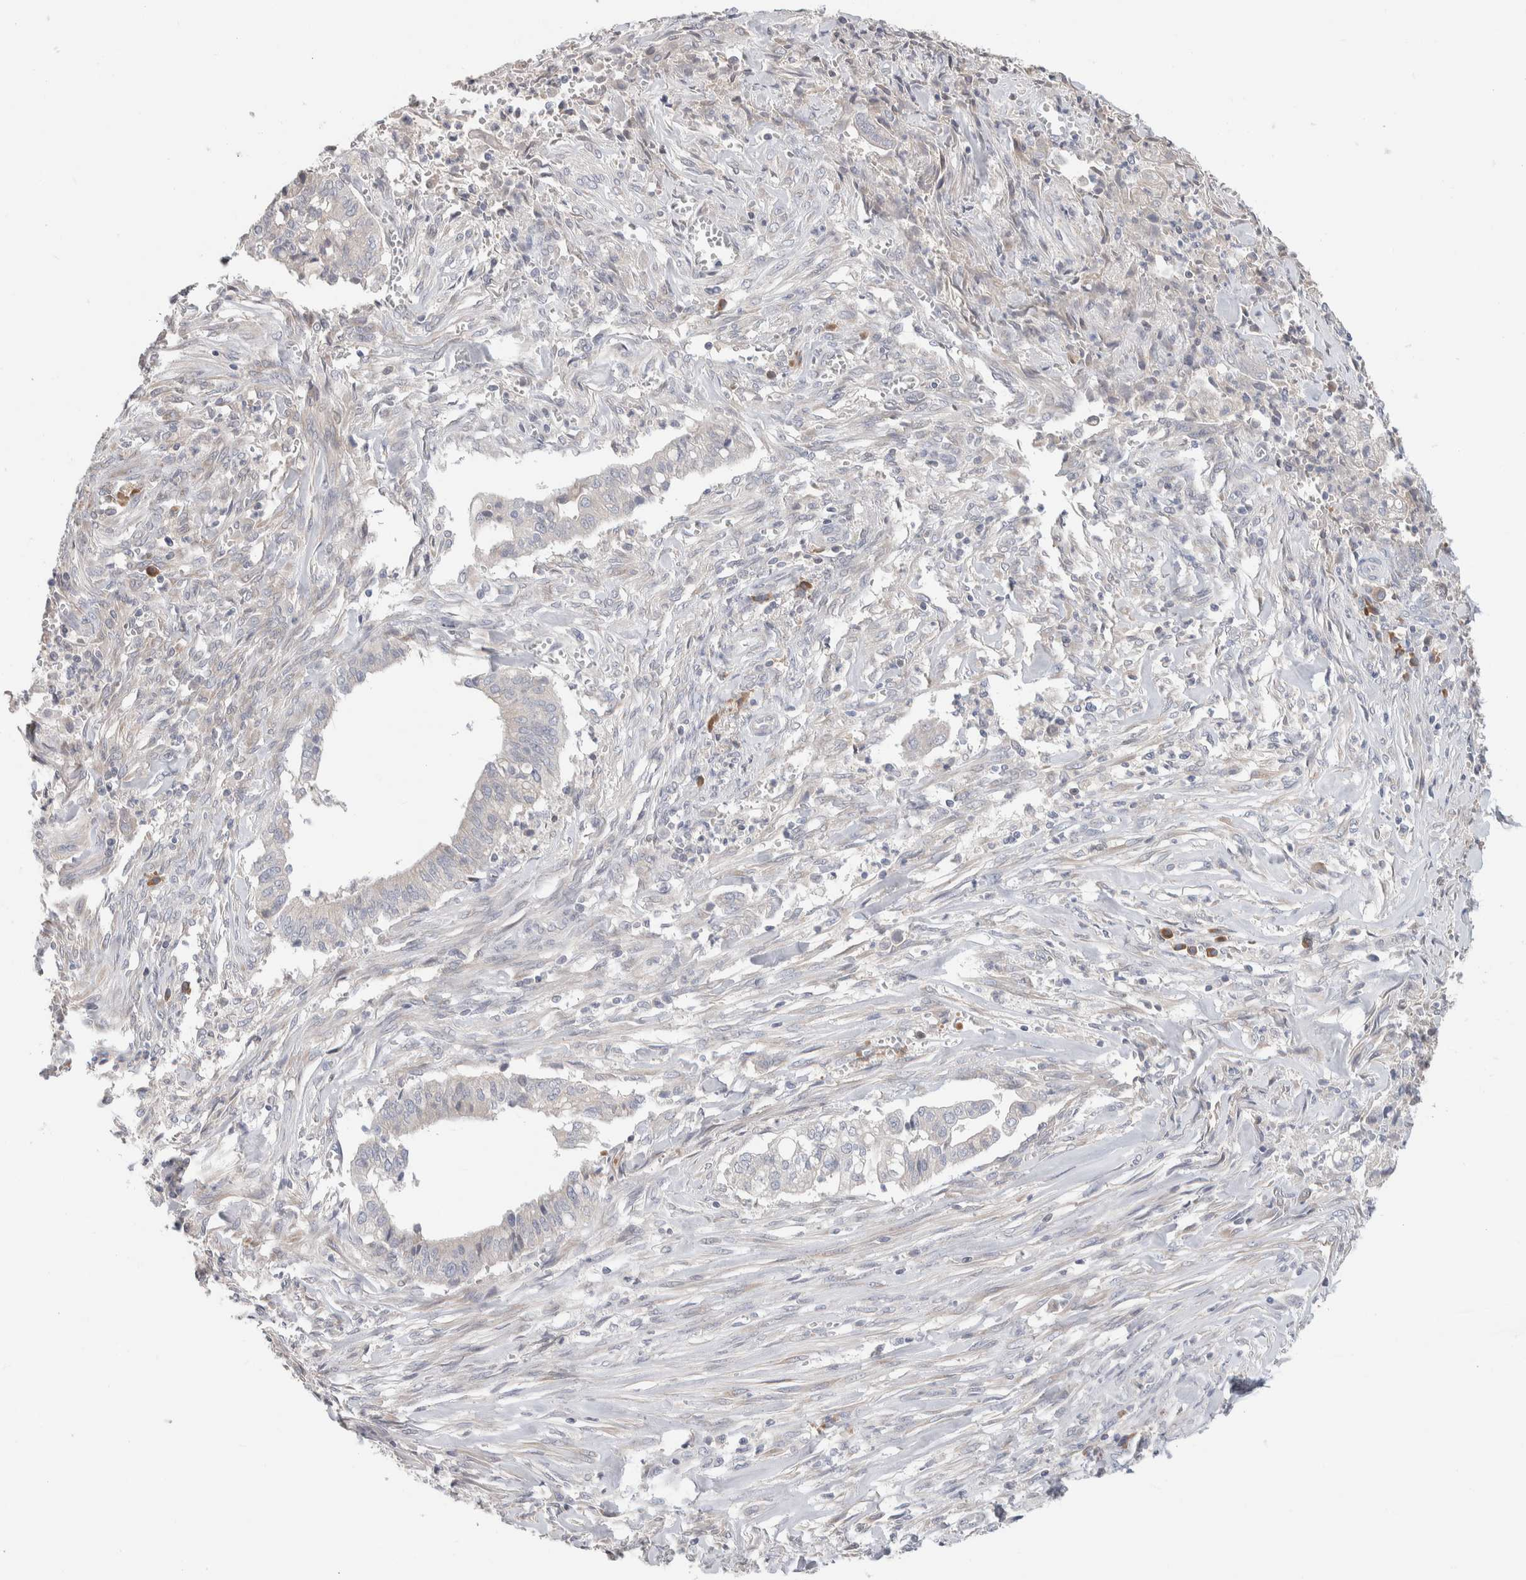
{"staining": {"intensity": "negative", "quantity": "none", "location": "none"}, "tissue": "cervical cancer", "cell_type": "Tumor cells", "image_type": "cancer", "snomed": [{"axis": "morphology", "description": "Adenocarcinoma, NOS"}, {"axis": "topography", "description": "Cervix"}], "caption": "Tumor cells are negative for protein expression in human adenocarcinoma (cervical).", "gene": "RUSF1", "patient": {"sex": "female", "age": 44}}